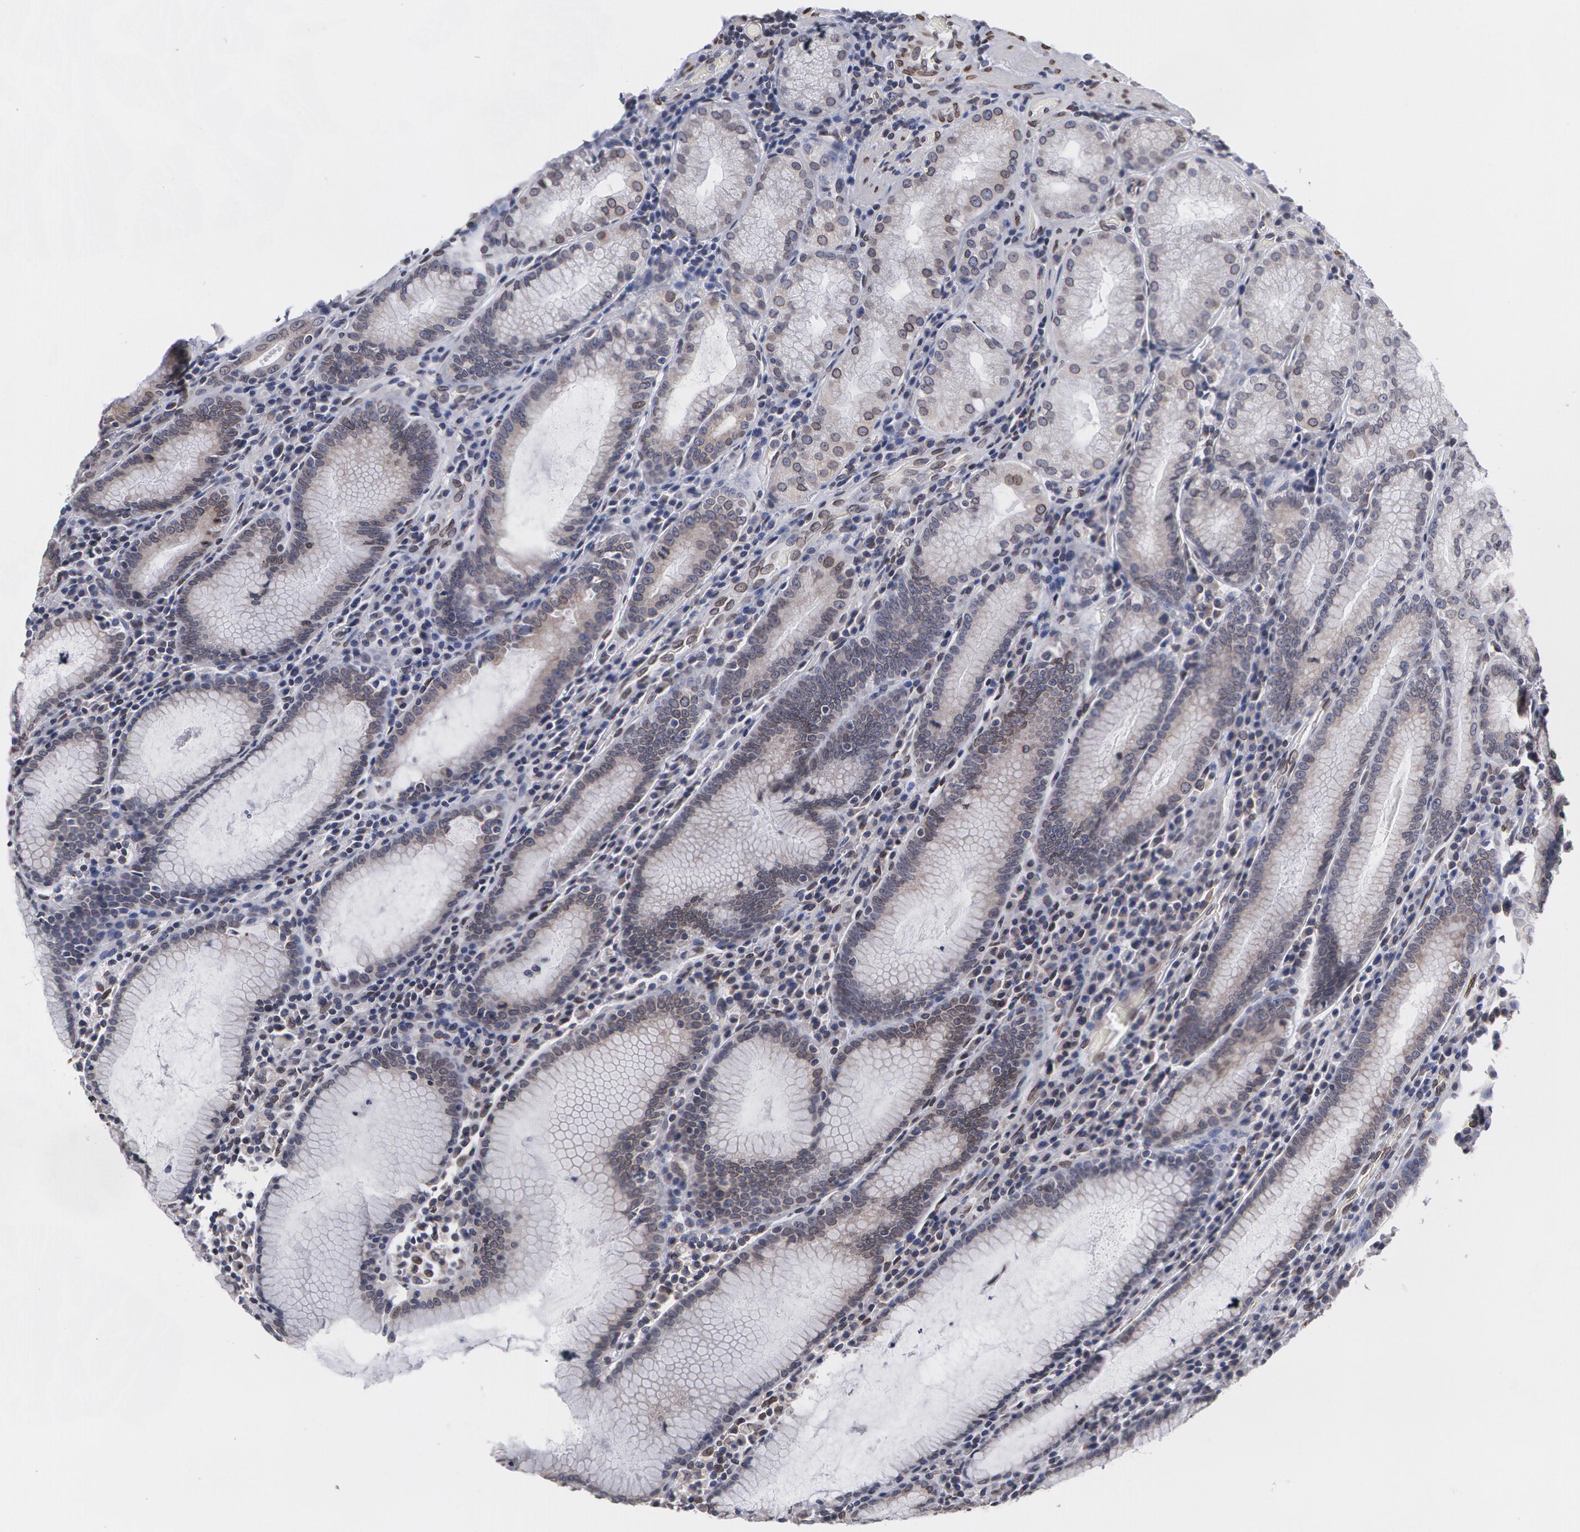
{"staining": {"intensity": "moderate", "quantity": "25%-75%", "location": "nuclear"}, "tissue": "stomach", "cell_type": "Glandular cells", "image_type": "normal", "snomed": [{"axis": "morphology", "description": "Normal tissue, NOS"}, {"axis": "topography", "description": "Stomach, lower"}], "caption": "A brown stain labels moderate nuclear staining of a protein in glandular cells of normal human stomach.", "gene": "EMD", "patient": {"sex": "female", "age": 43}}